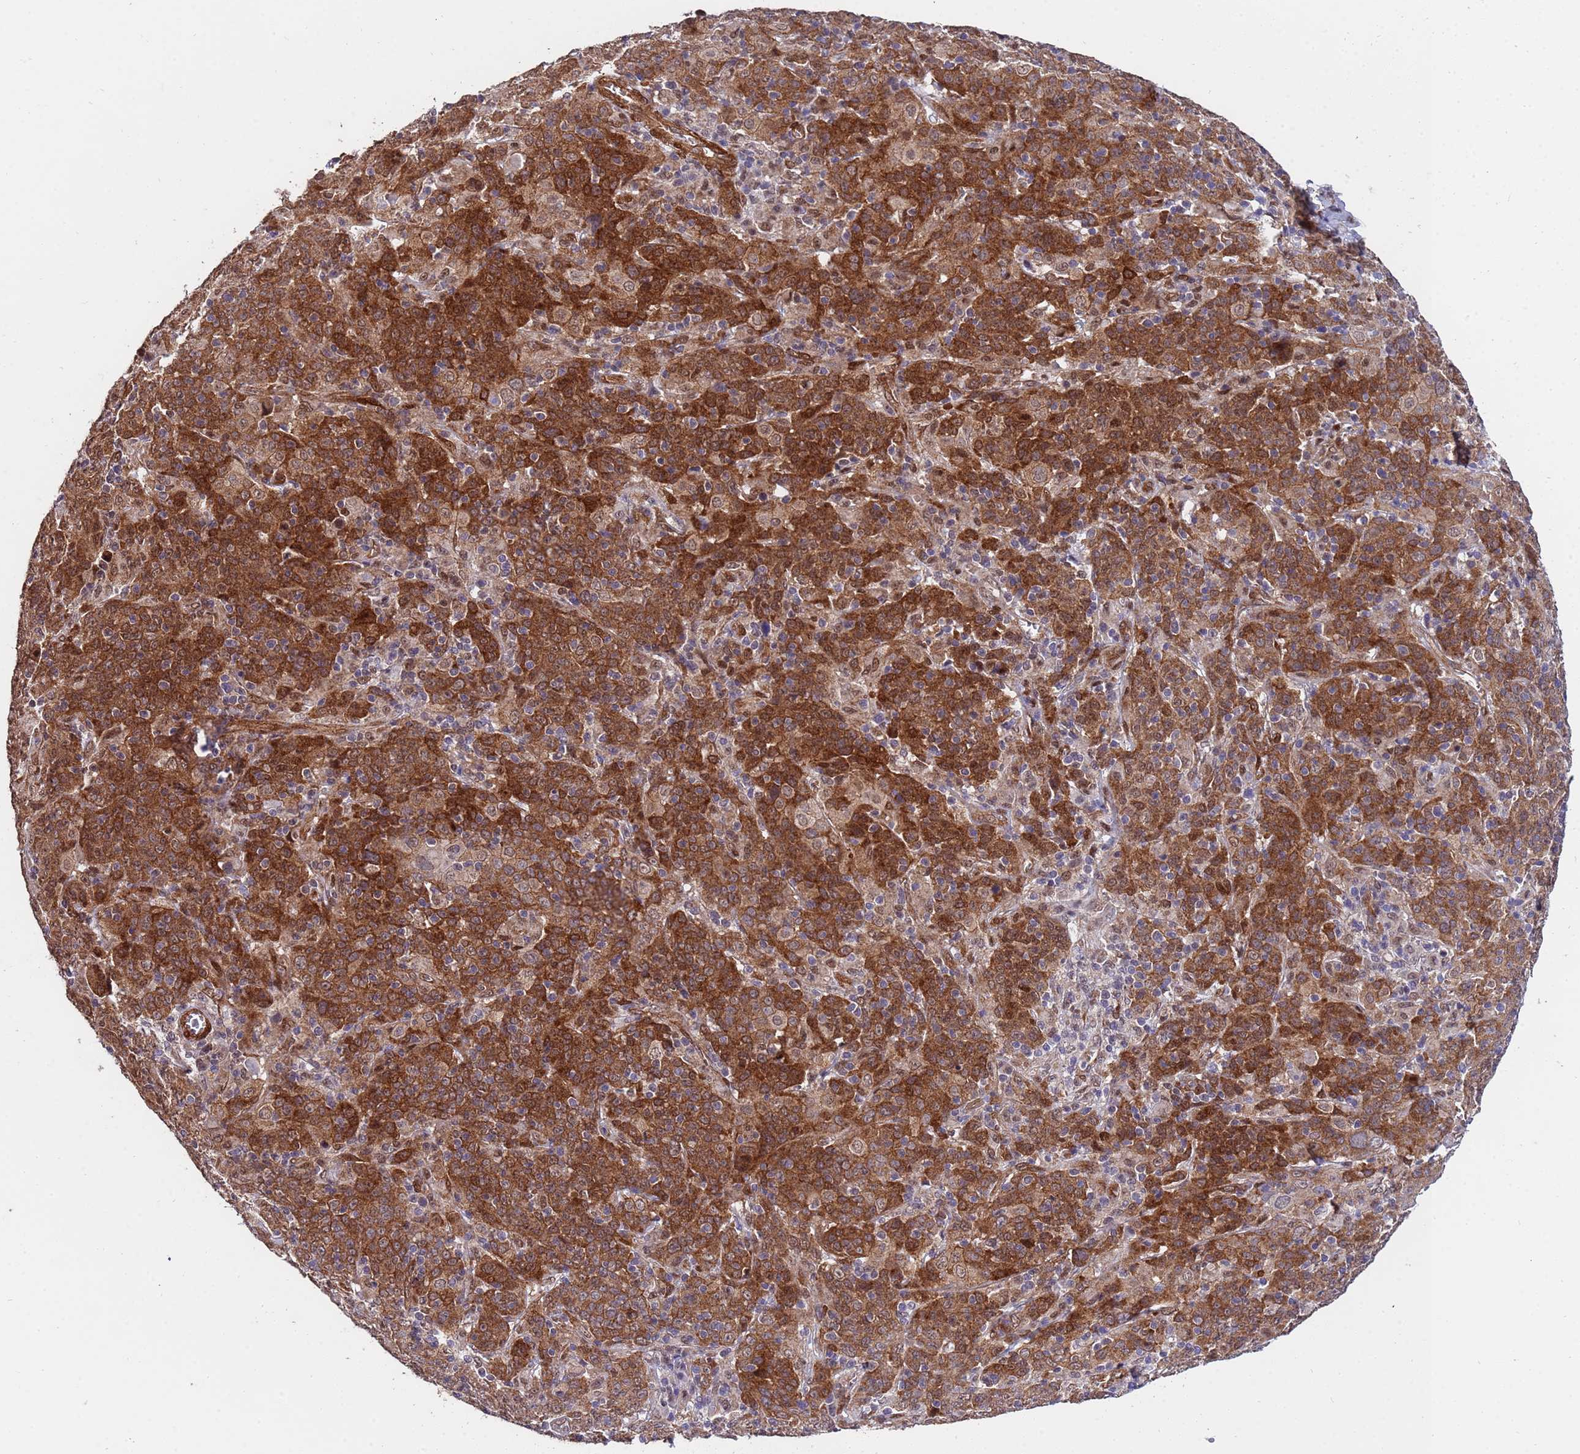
{"staining": {"intensity": "strong", "quantity": ">75%", "location": "cytoplasmic/membranous"}, "tissue": "cervical cancer", "cell_type": "Tumor cells", "image_type": "cancer", "snomed": [{"axis": "morphology", "description": "Squamous cell carcinoma, NOS"}, {"axis": "topography", "description": "Cervix"}], "caption": "A photomicrograph of human cervical squamous cell carcinoma stained for a protein exhibits strong cytoplasmic/membranous brown staining in tumor cells. The staining was performed using DAB (3,3'-diaminobenzidine), with brown indicating positive protein expression. Nuclei are stained blue with hematoxylin.", "gene": "TRIP6", "patient": {"sex": "female", "age": 67}}